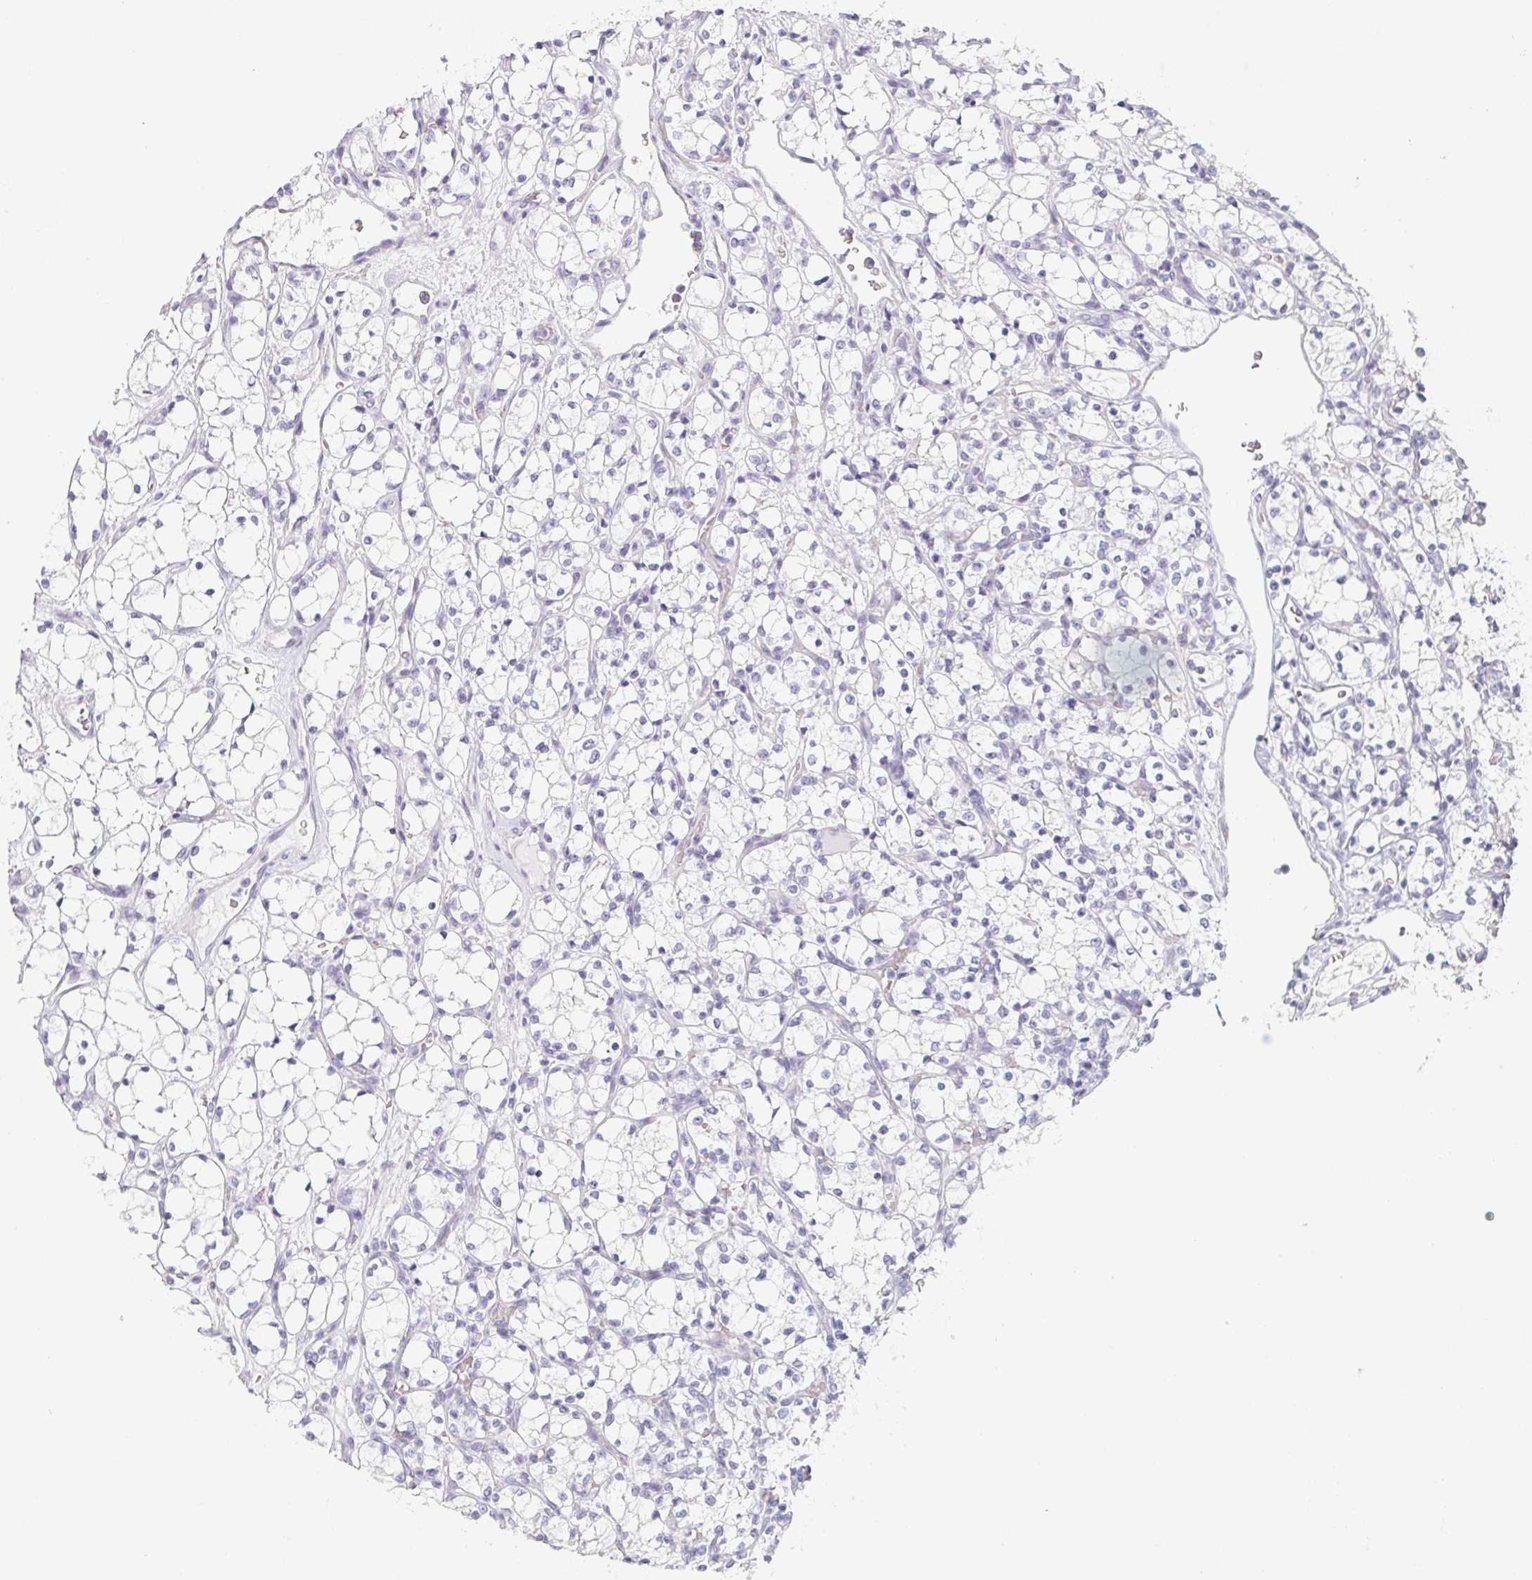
{"staining": {"intensity": "negative", "quantity": "none", "location": "none"}, "tissue": "renal cancer", "cell_type": "Tumor cells", "image_type": "cancer", "snomed": [{"axis": "morphology", "description": "Adenocarcinoma, NOS"}, {"axis": "topography", "description": "Kidney"}], "caption": "Tumor cells are negative for protein expression in human renal cancer.", "gene": "PRR27", "patient": {"sex": "female", "age": 69}}